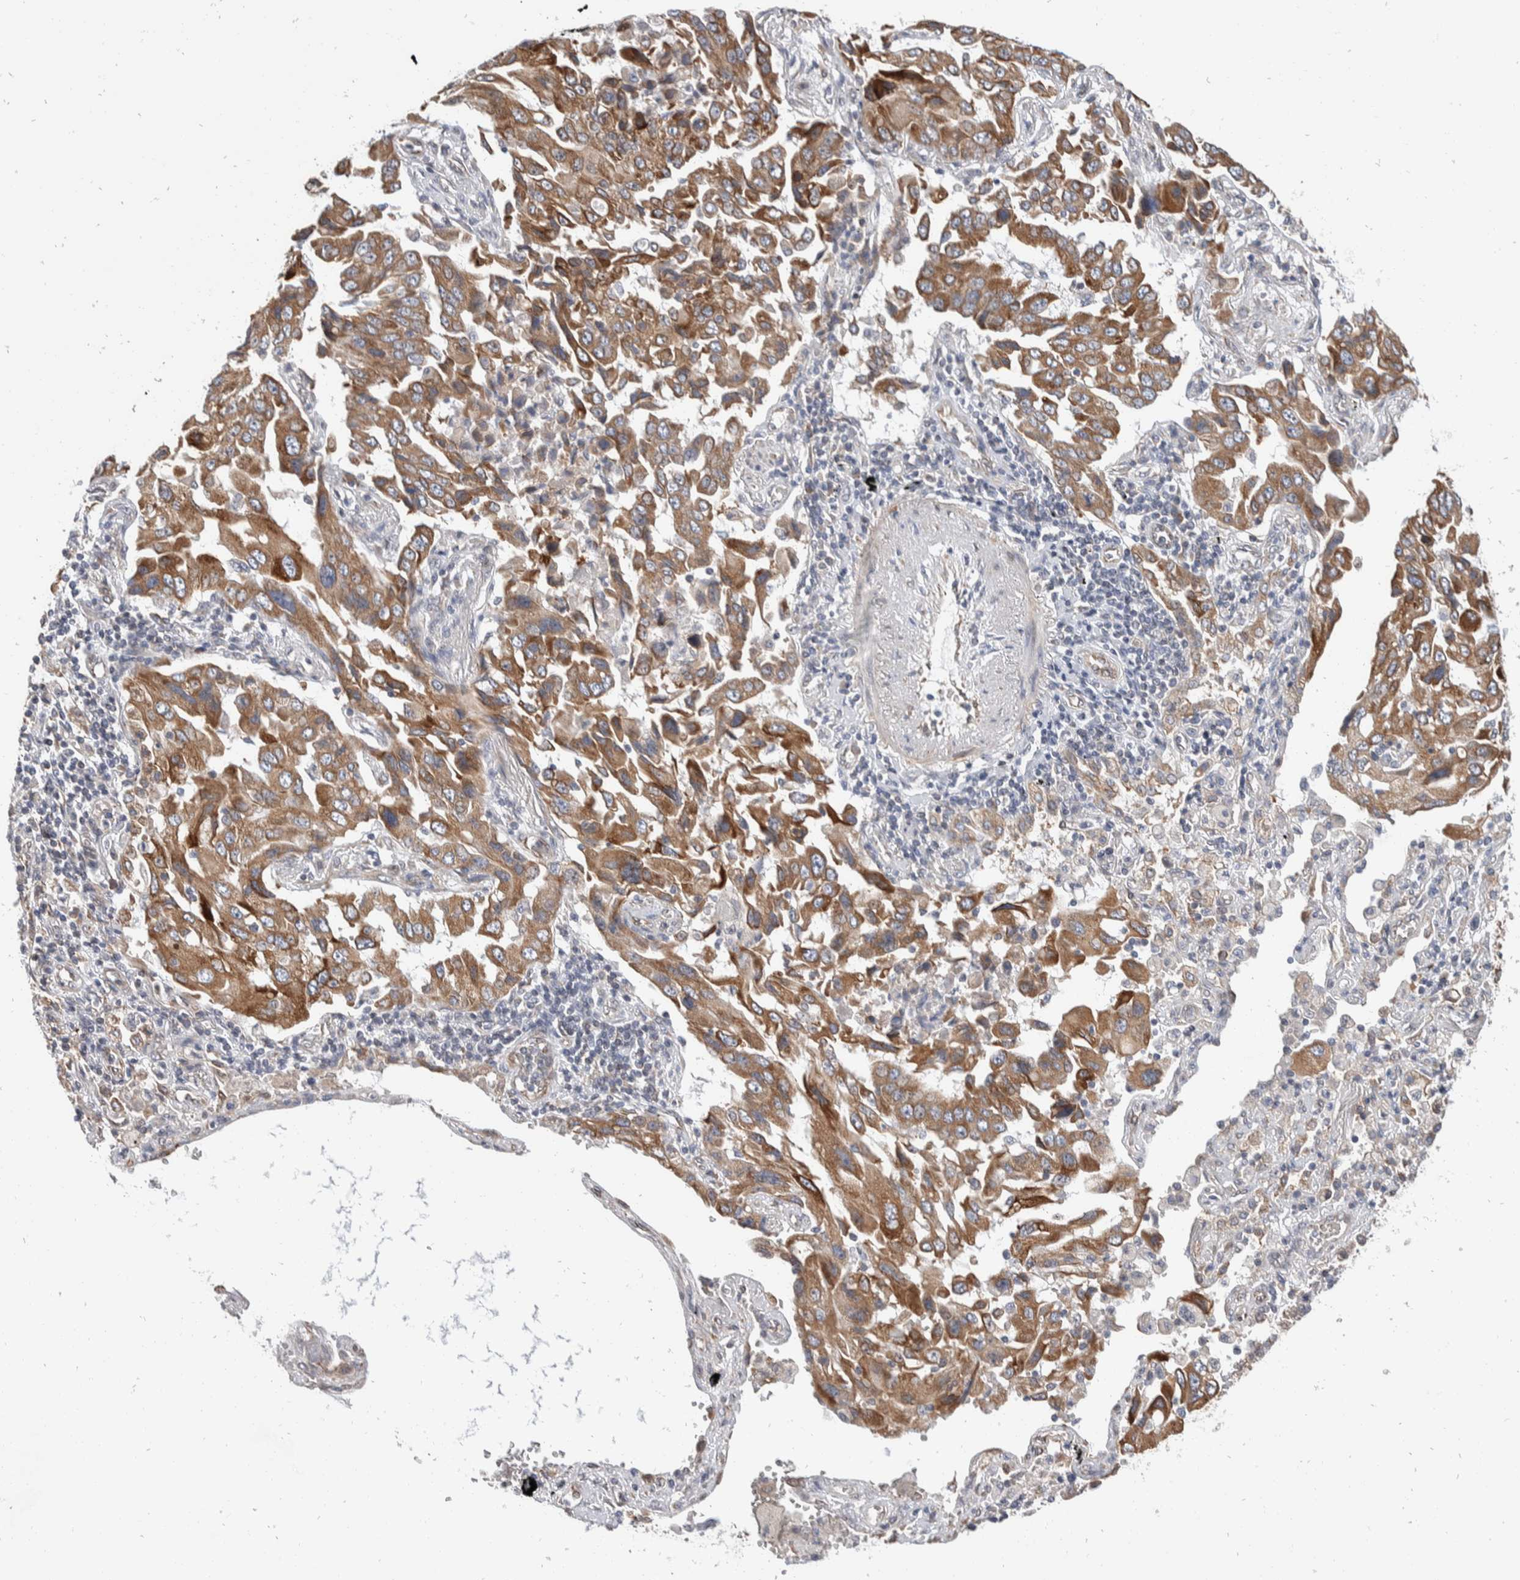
{"staining": {"intensity": "moderate", "quantity": ">75%", "location": "cytoplasmic/membranous"}, "tissue": "lung cancer", "cell_type": "Tumor cells", "image_type": "cancer", "snomed": [{"axis": "morphology", "description": "Adenocarcinoma, NOS"}, {"axis": "topography", "description": "Lung"}], "caption": "Lung adenocarcinoma stained for a protein exhibits moderate cytoplasmic/membranous positivity in tumor cells.", "gene": "TMEM245", "patient": {"sex": "female", "age": 65}}